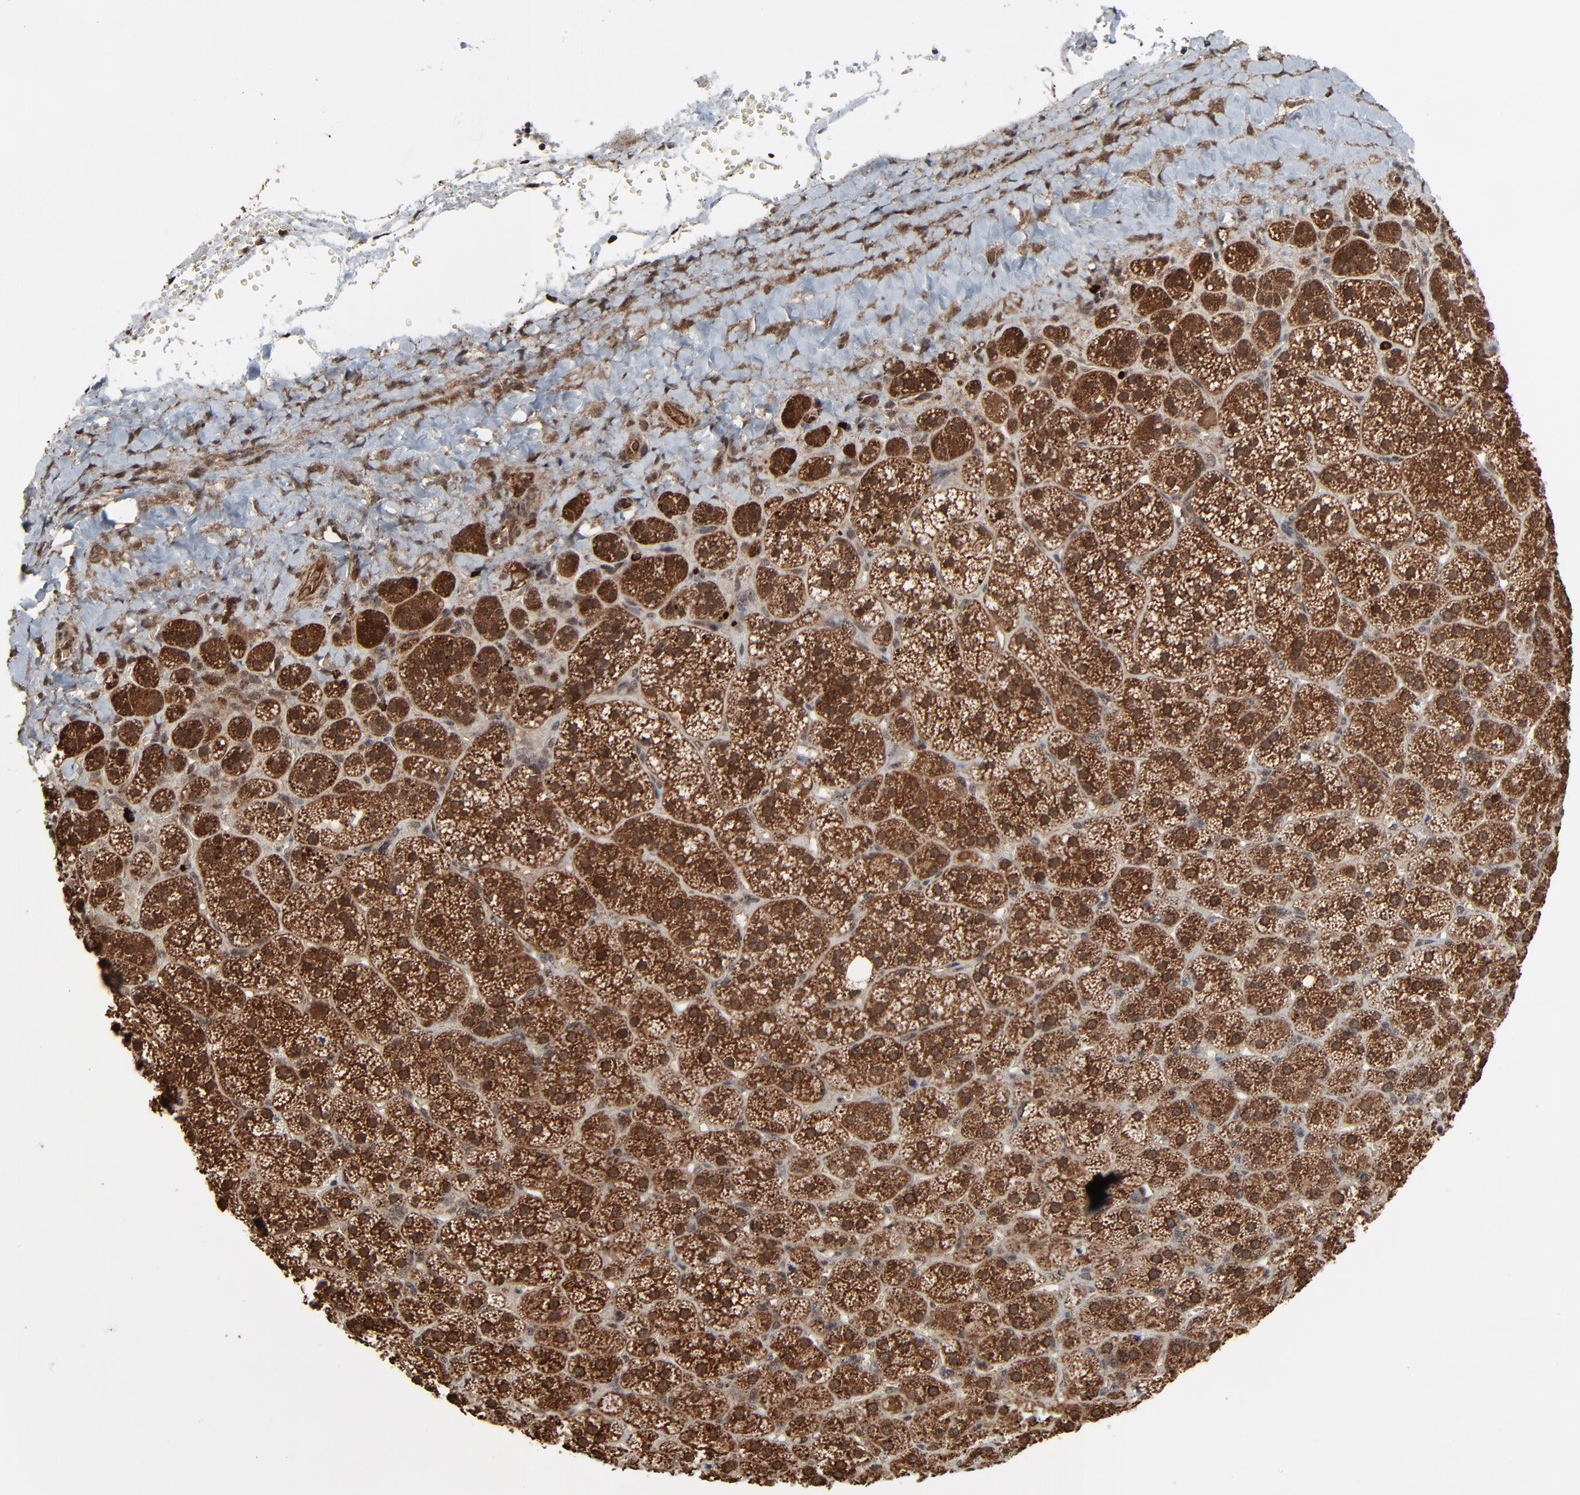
{"staining": {"intensity": "strong", "quantity": ">75%", "location": "cytoplasmic/membranous,nuclear"}, "tissue": "adrenal gland", "cell_type": "Glandular cells", "image_type": "normal", "snomed": [{"axis": "morphology", "description": "Normal tissue, NOS"}, {"axis": "topography", "description": "Adrenal gland"}], "caption": "A high-resolution photomicrograph shows immunohistochemistry (IHC) staining of normal adrenal gland, which displays strong cytoplasmic/membranous,nuclear expression in approximately >75% of glandular cells.", "gene": "RHOJ", "patient": {"sex": "female", "age": 71}}